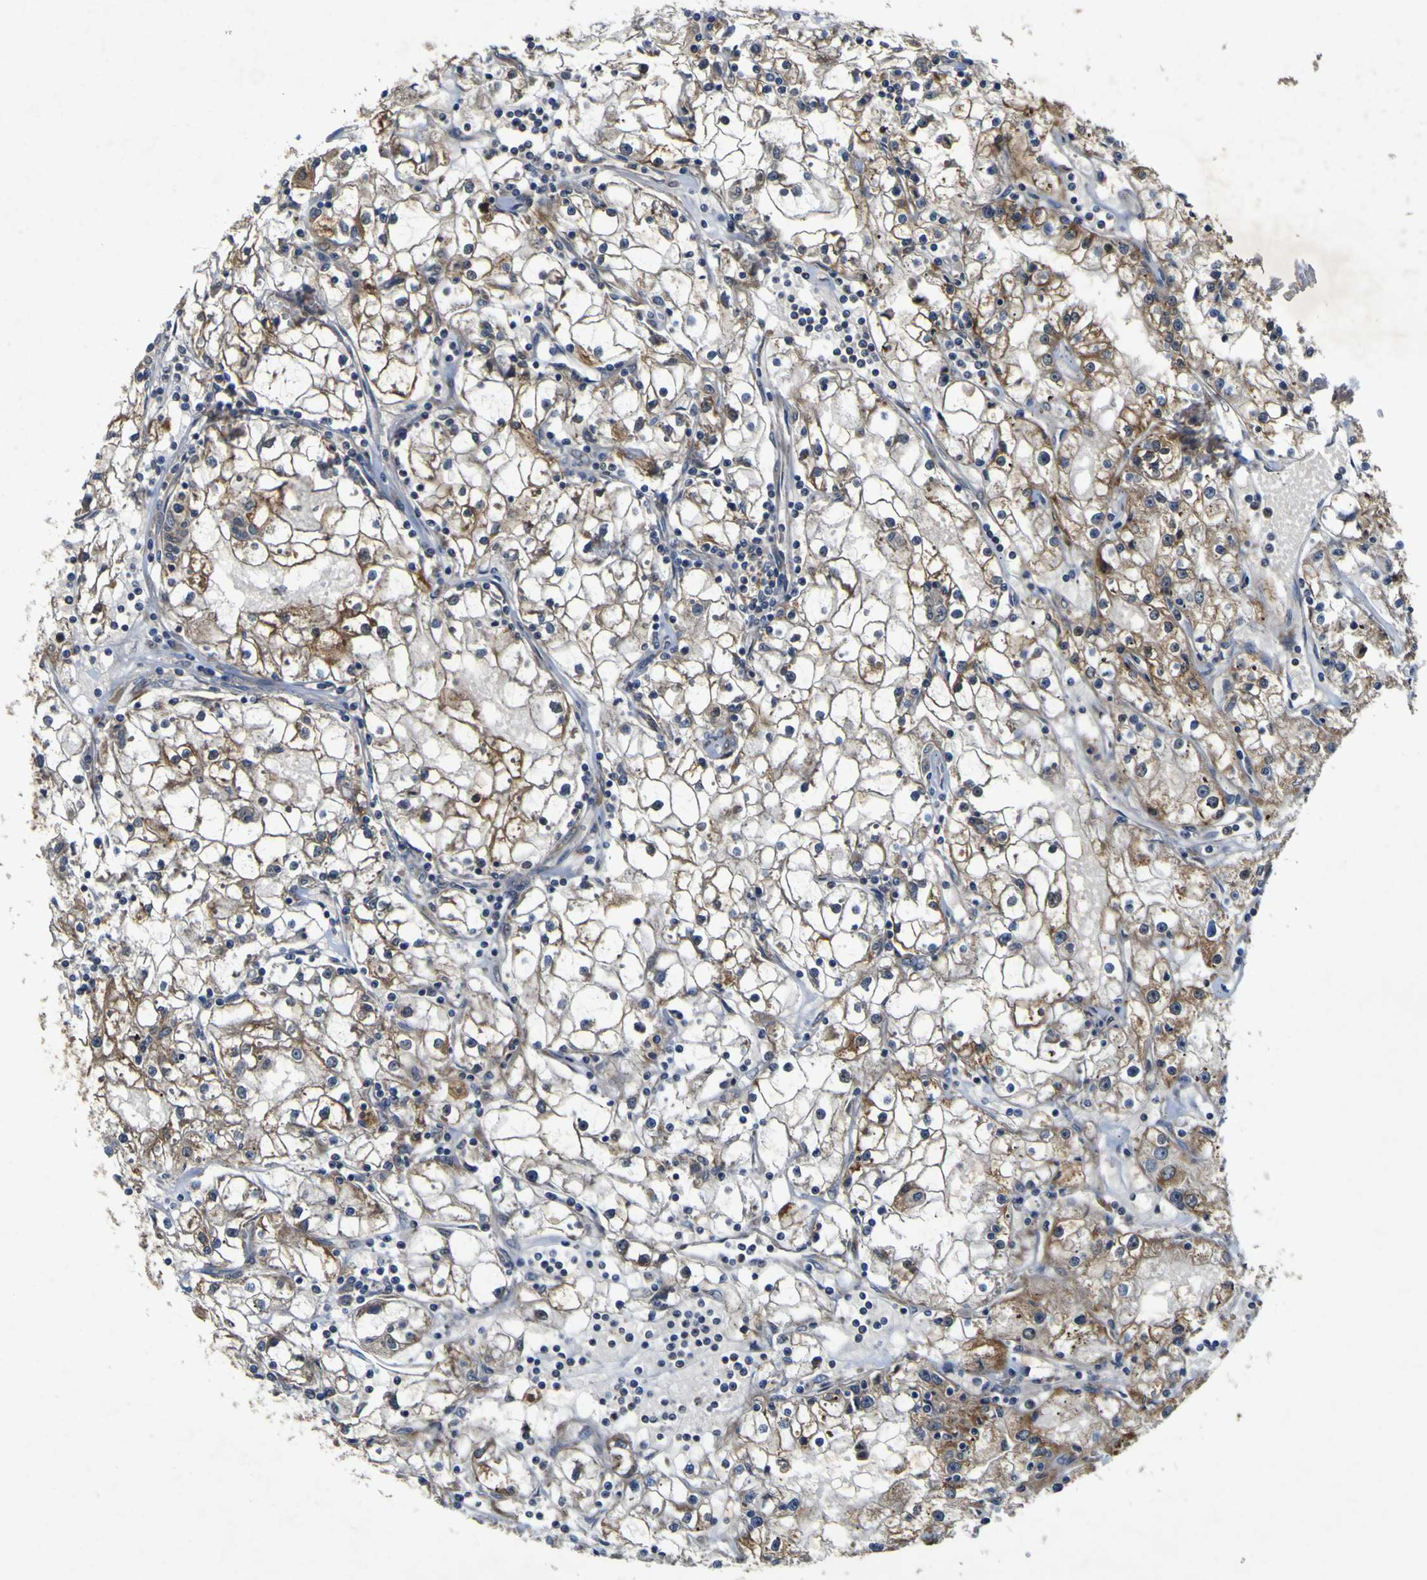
{"staining": {"intensity": "moderate", "quantity": ">75%", "location": "cytoplasmic/membranous"}, "tissue": "renal cancer", "cell_type": "Tumor cells", "image_type": "cancer", "snomed": [{"axis": "morphology", "description": "Adenocarcinoma, NOS"}, {"axis": "topography", "description": "Kidney"}], "caption": "IHC histopathology image of human renal adenocarcinoma stained for a protein (brown), which shows medium levels of moderate cytoplasmic/membranous positivity in approximately >75% of tumor cells.", "gene": "IRAK2", "patient": {"sex": "male", "age": 56}}